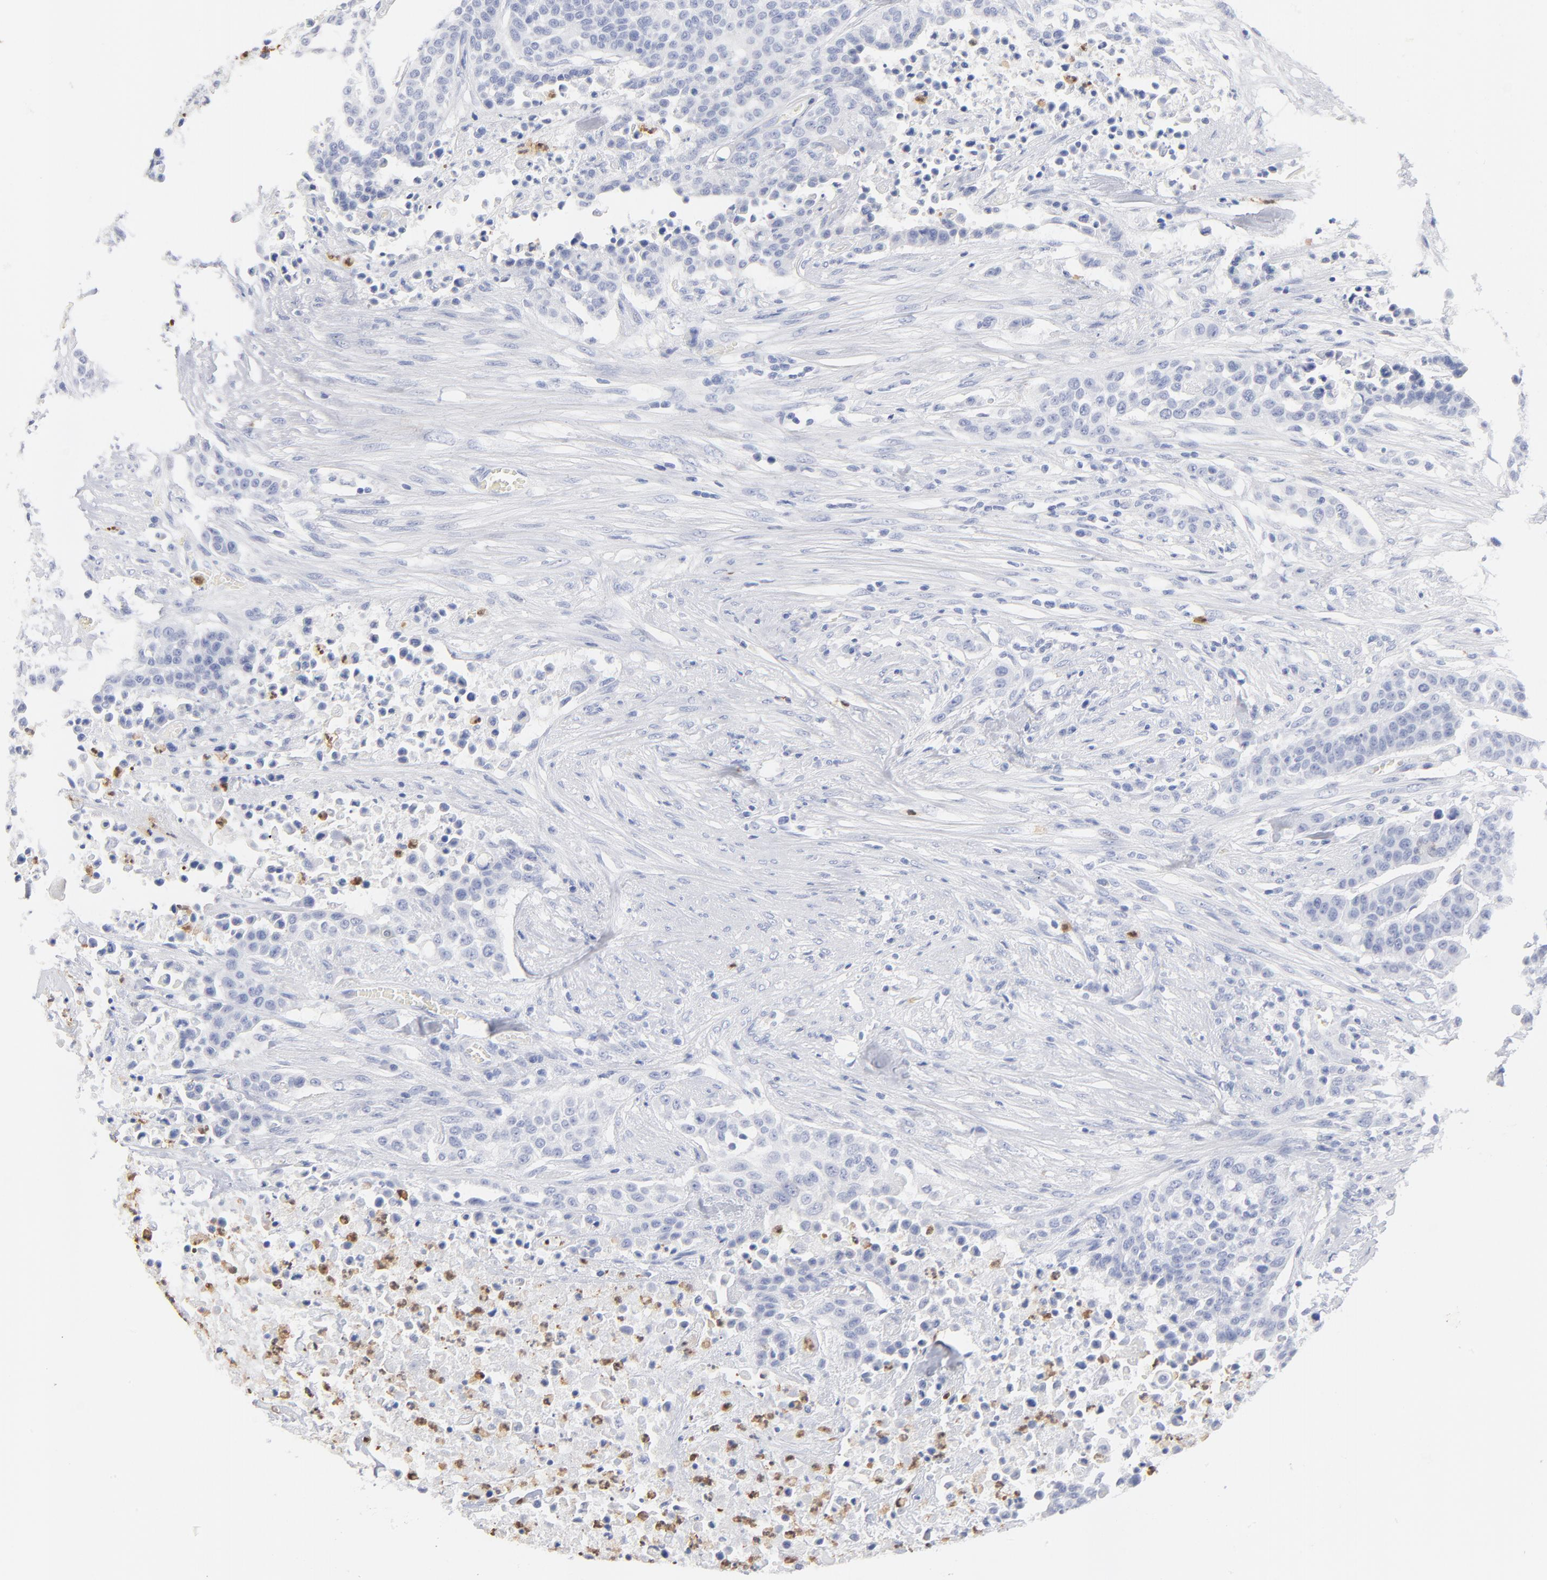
{"staining": {"intensity": "negative", "quantity": "none", "location": "none"}, "tissue": "urothelial cancer", "cell_type": "Tumor cells", "image_type": "cancer", "snomed": [{"axis": "morphology", "description": "Urothelial carcinoma, High grade"}, {"axis": "topography", "description": "Urinary bladder"}], "caption": "Photomicrograph shows no significant protein staining in tumor cells of urothelial carcinoma (high-grade).", "gene": "ARG1", "patient": {"sex": "male", "age": 74}}